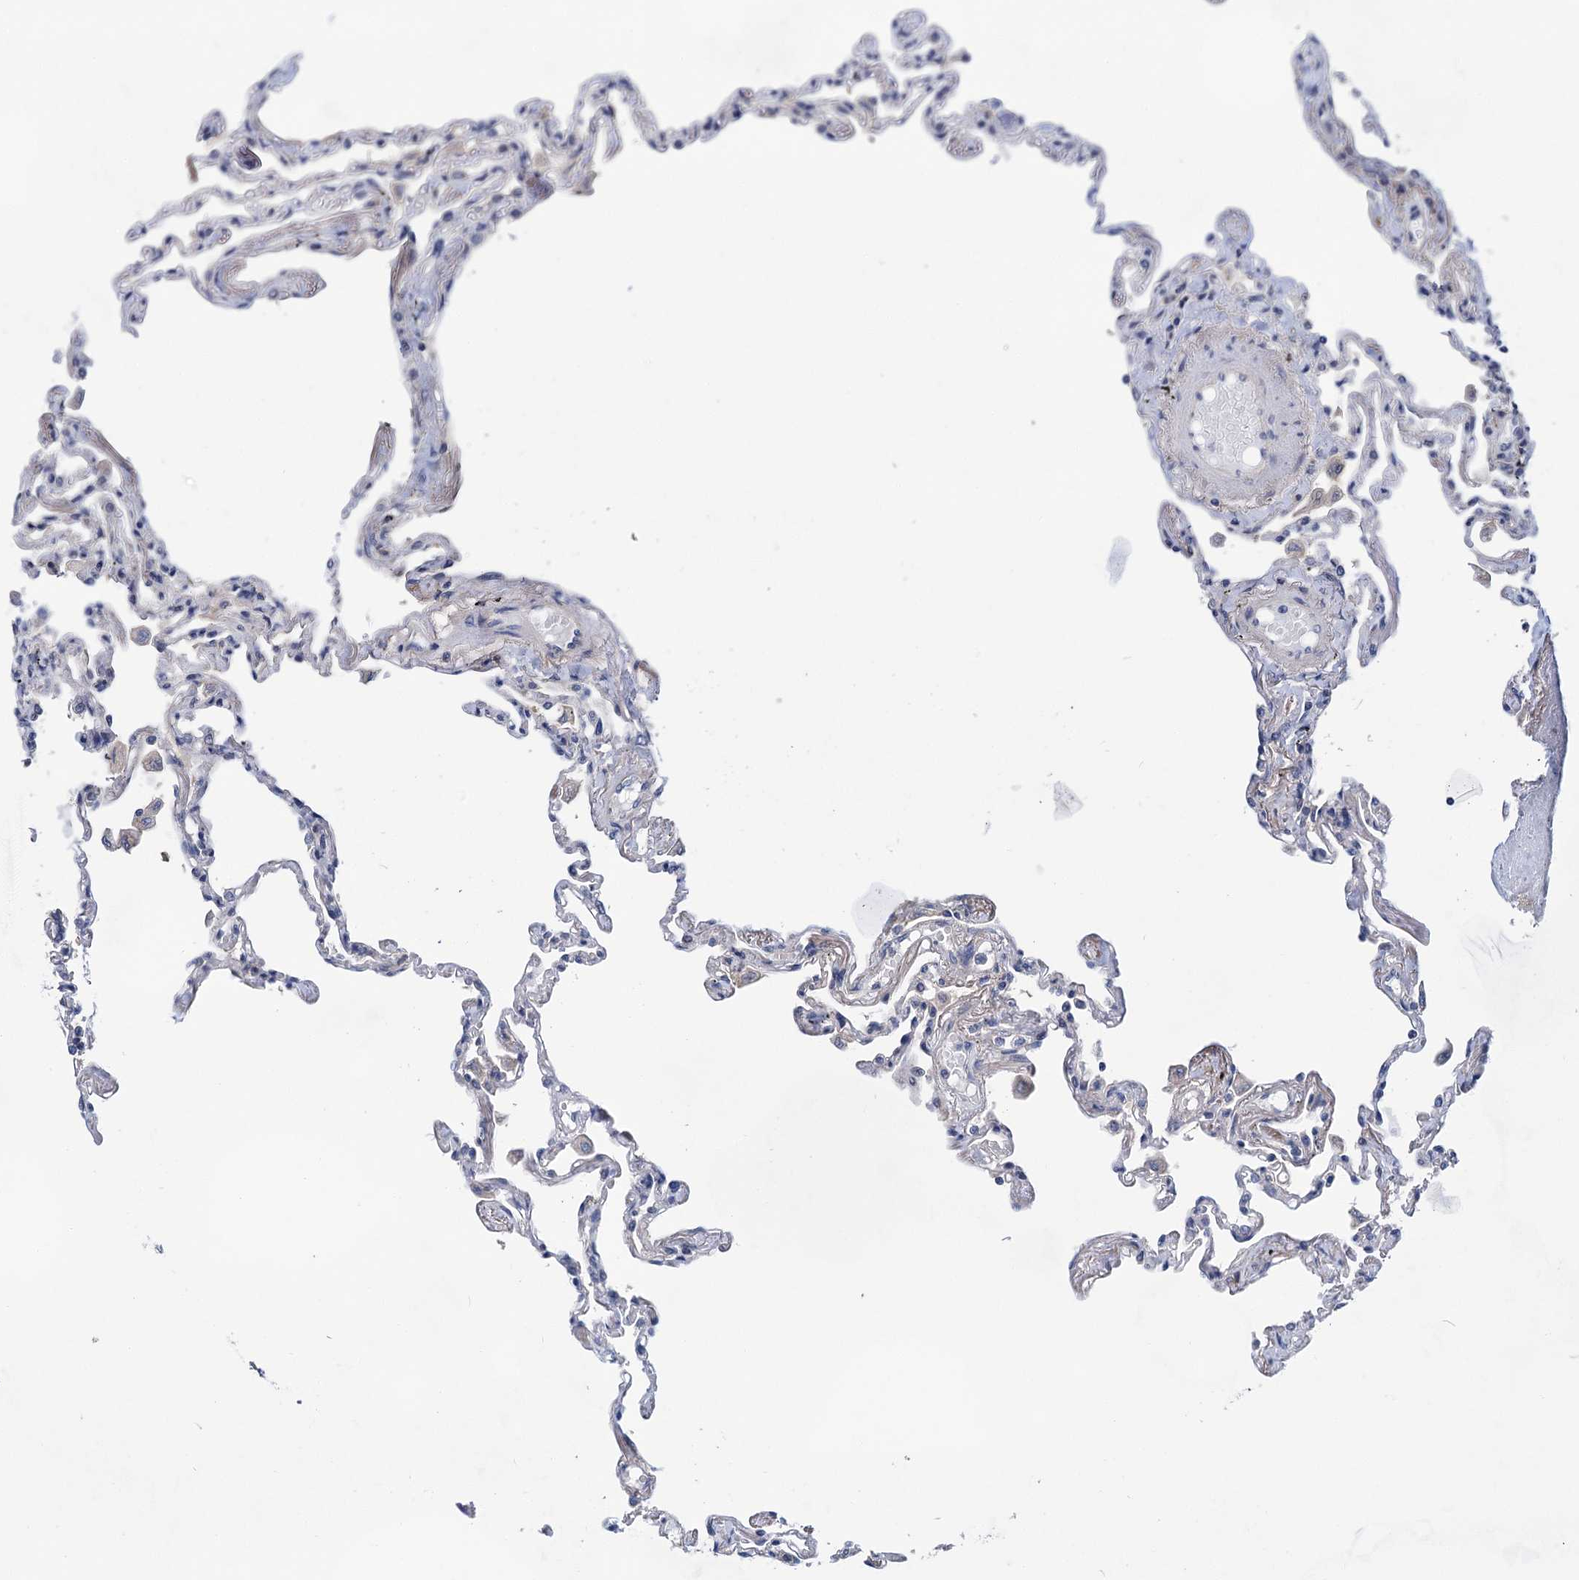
{"staining": {"intensity": "negative", "quantity": "none", "location": "none"}, "tissue": "lung", "cell_type": "Alveolar cells", "image_type": "normal", "snomed": [{"axis": "morphology", "description": "Normal tissue, NOS"}, {"axis": "topography", "description": "Lung"}], "caption": "Immunohistochemistry micrograph of unremarkable lung stained for a protein (brown), which shows no expression in alveolar cells. (Stains: DAB immunohistochemistry with hematoxylin counter stain, Microscopy: brightfield microscopy at high magnification).", "gene": "MORN3", "patient": {"sex": "female", "age": 67}}